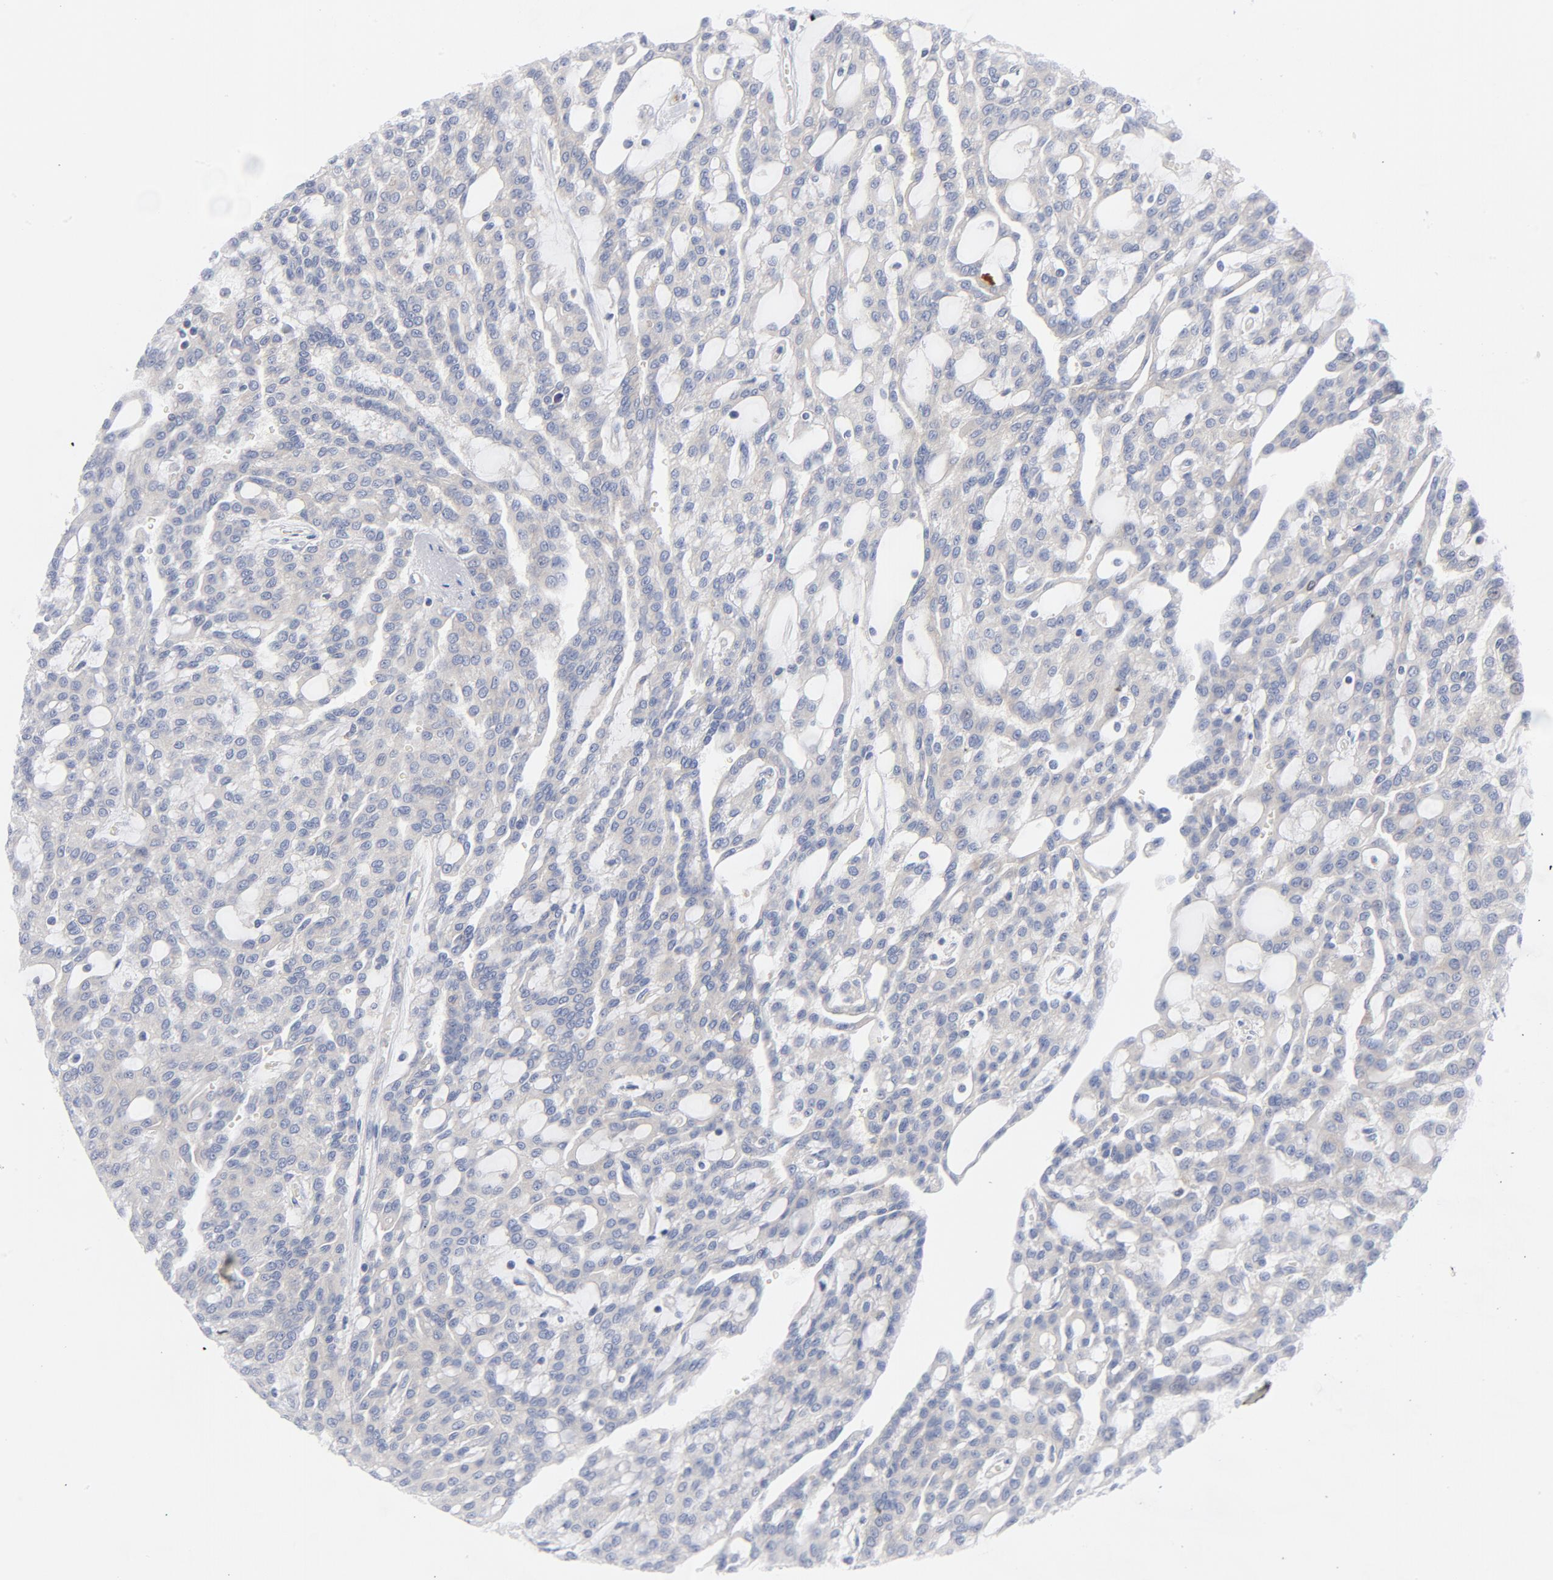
{"staining": {"intensity": "negative", "quantity": "none", "location": "none"}, "tissue": "renal cancer", "cell_type": "Tumor cells", "image_type": "cancer", "snomed": [{"axis": "morphology", "description": "Adenocarcinoma, NOS"}, {"axis": "topography", "description": "Kidney"}], "caption": "Immunohistochemistry (IHC) image of renal cancer stained for a protein (brown), which exhibits no positivity in tumor cells. (Brightfield microscopy of DAB (3,3'-diaminobenzidine) IHC at high magnification).", "gene": "CD86", "patient": {"sex": "male", "age": 63}}